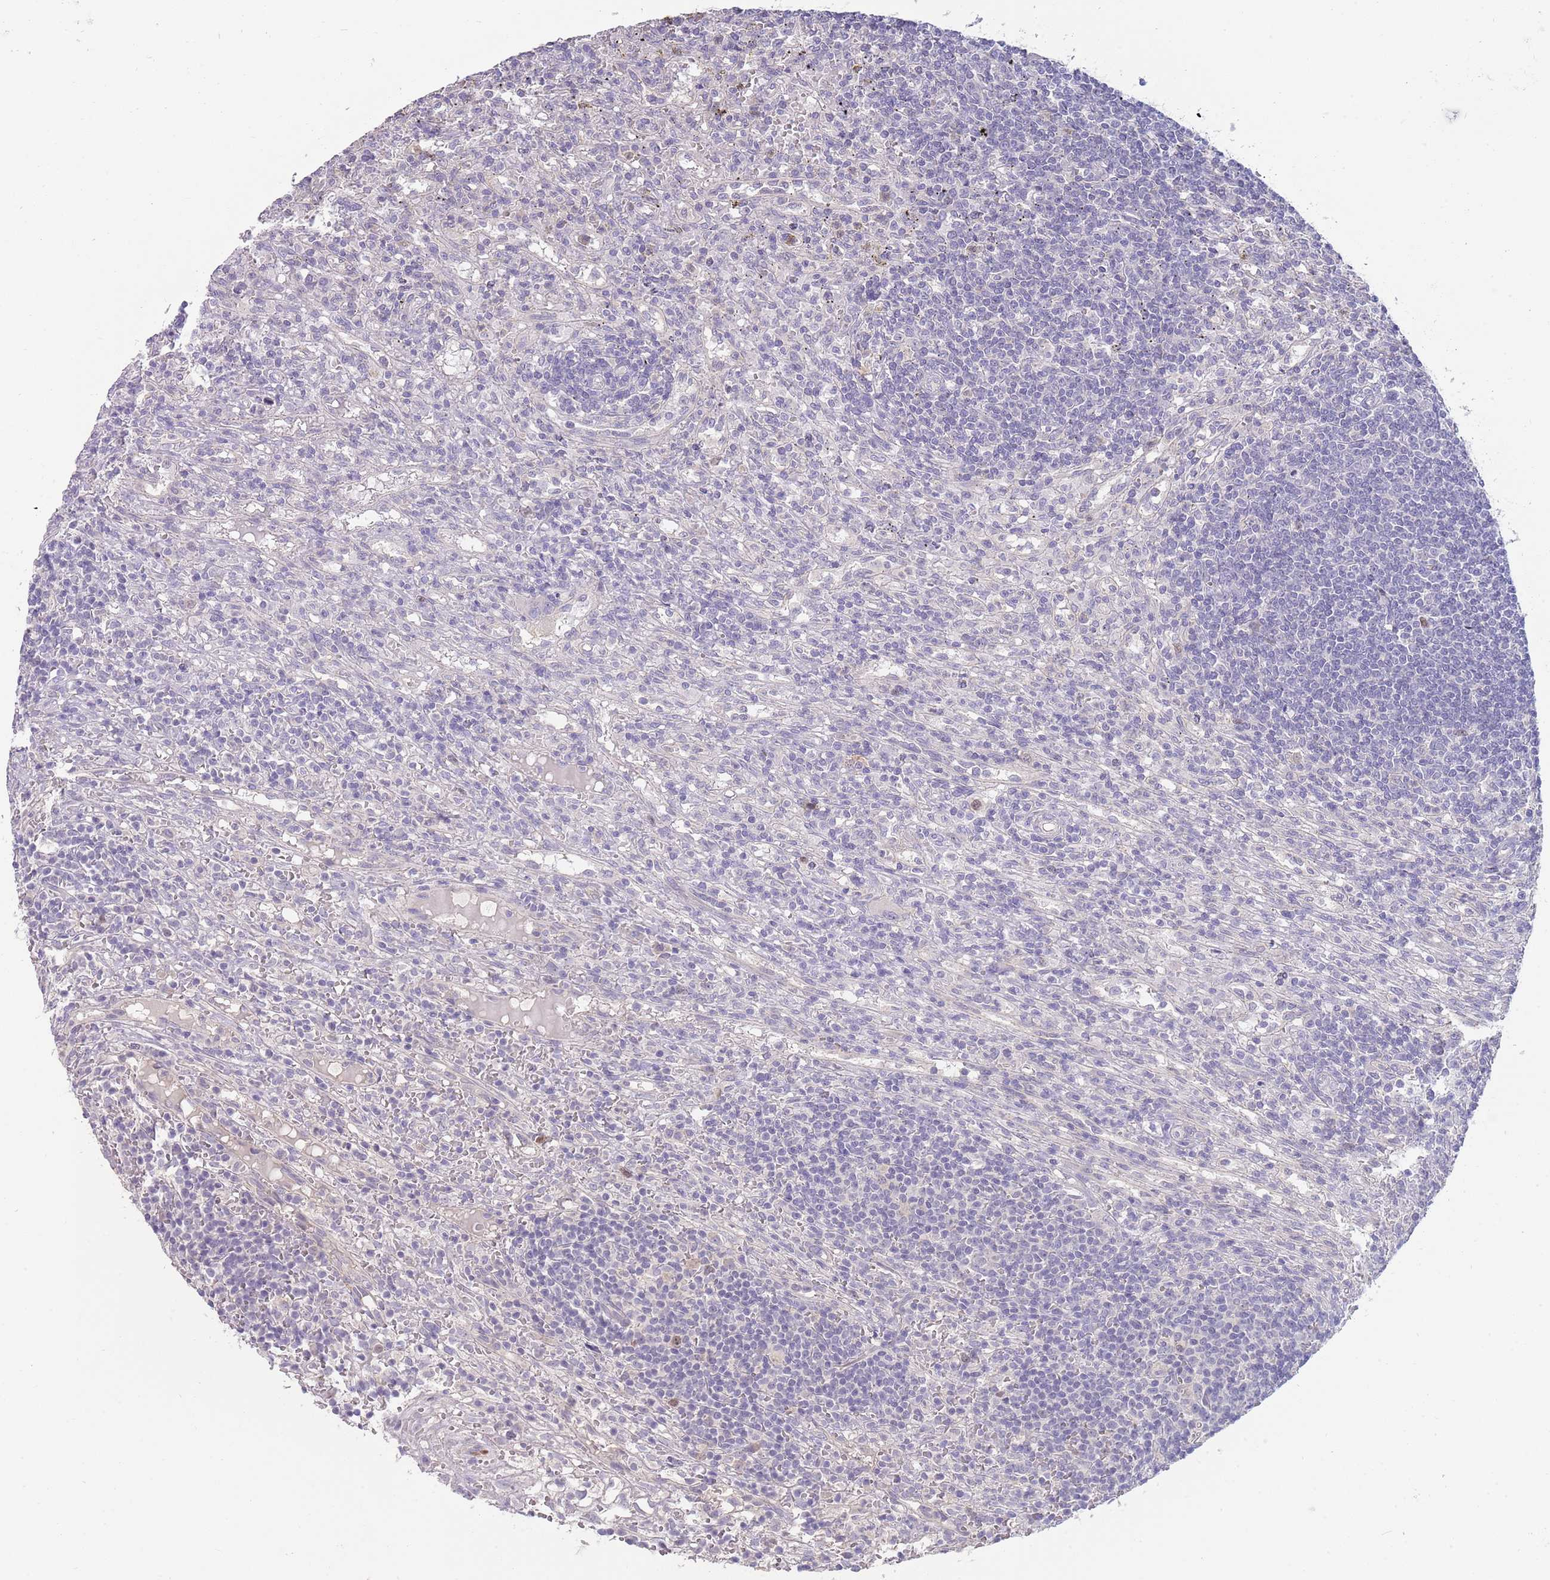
{"staining": {"intensity": "negative", "quantity": "none", "location": "none"}, "tissue": "lymphoma", "cell_type": "Tumor cells", "image_type": "cancer", "snomed": [{"axis": "morphology", "description": "Malignant lymphoma, non-Hodgkin's type, Low grade"}, {"axis": "topography", "description": "Spleen"}], "caption": "This is a histopathology image of IHC staining of low-grade malignant lymphoma, non-Hodgkin's type, which shows no expression in tumor cells.", "gene": "PIMREG", "patient": {"sex": "male", "age": 76}}